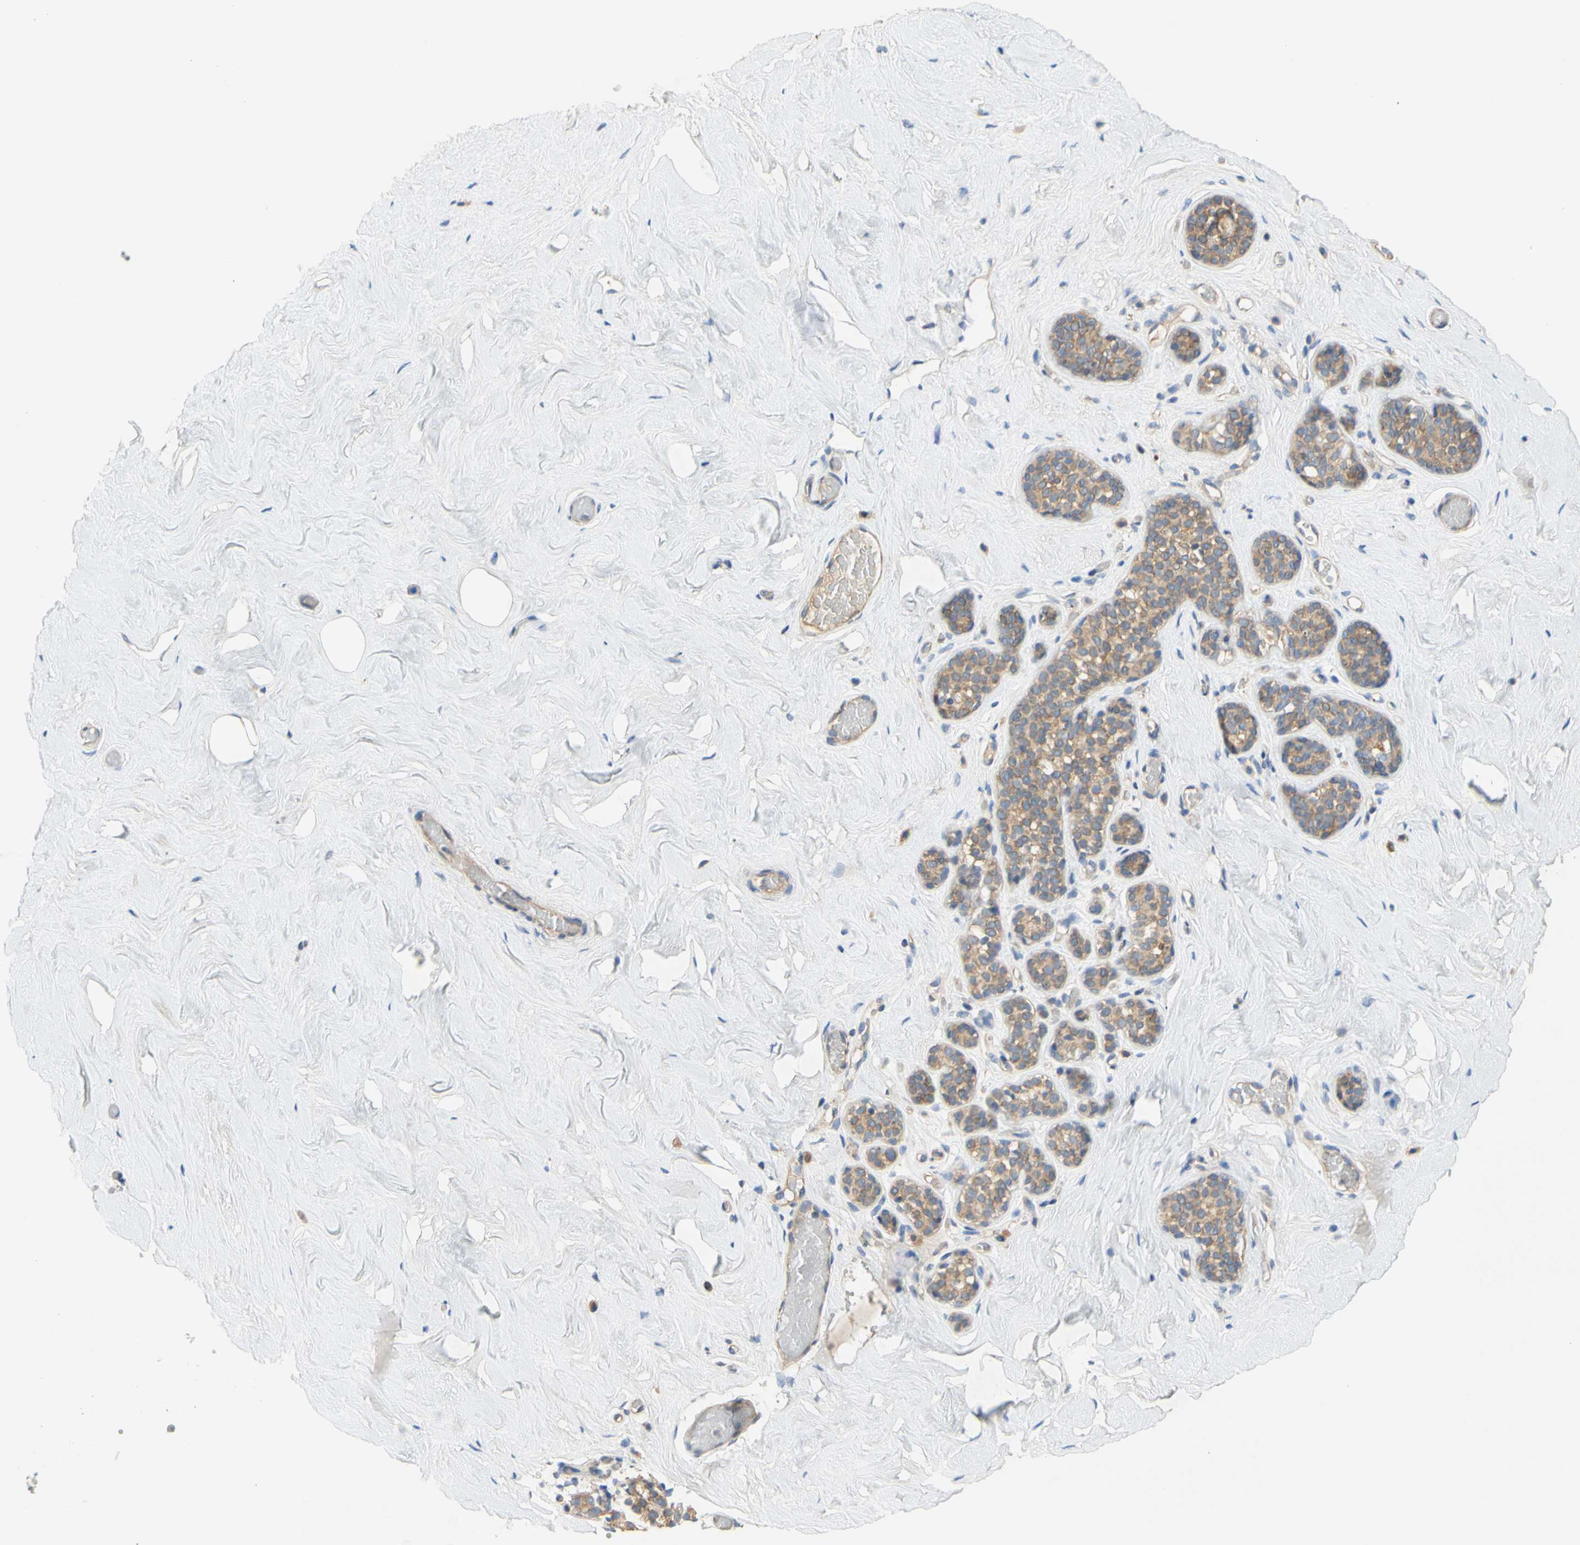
{"staining": {"intensity": "negative", "quantity": "none", "location": "none"}, "tissue": "breast", "cell_type": "Adipocytes", "image_type": "normal", "snomed": [{"axis": "morphology", "description": "Normal tissue, NOS"}, {"axis": "topography", "description": "Breast"}], "caption": "This is an immunohistochemistry histopathology image of normal human breast. There is no positivity in adipocytes.", "gene": "MBTPS2", "patient": {"sex": "female", "age": 75}}